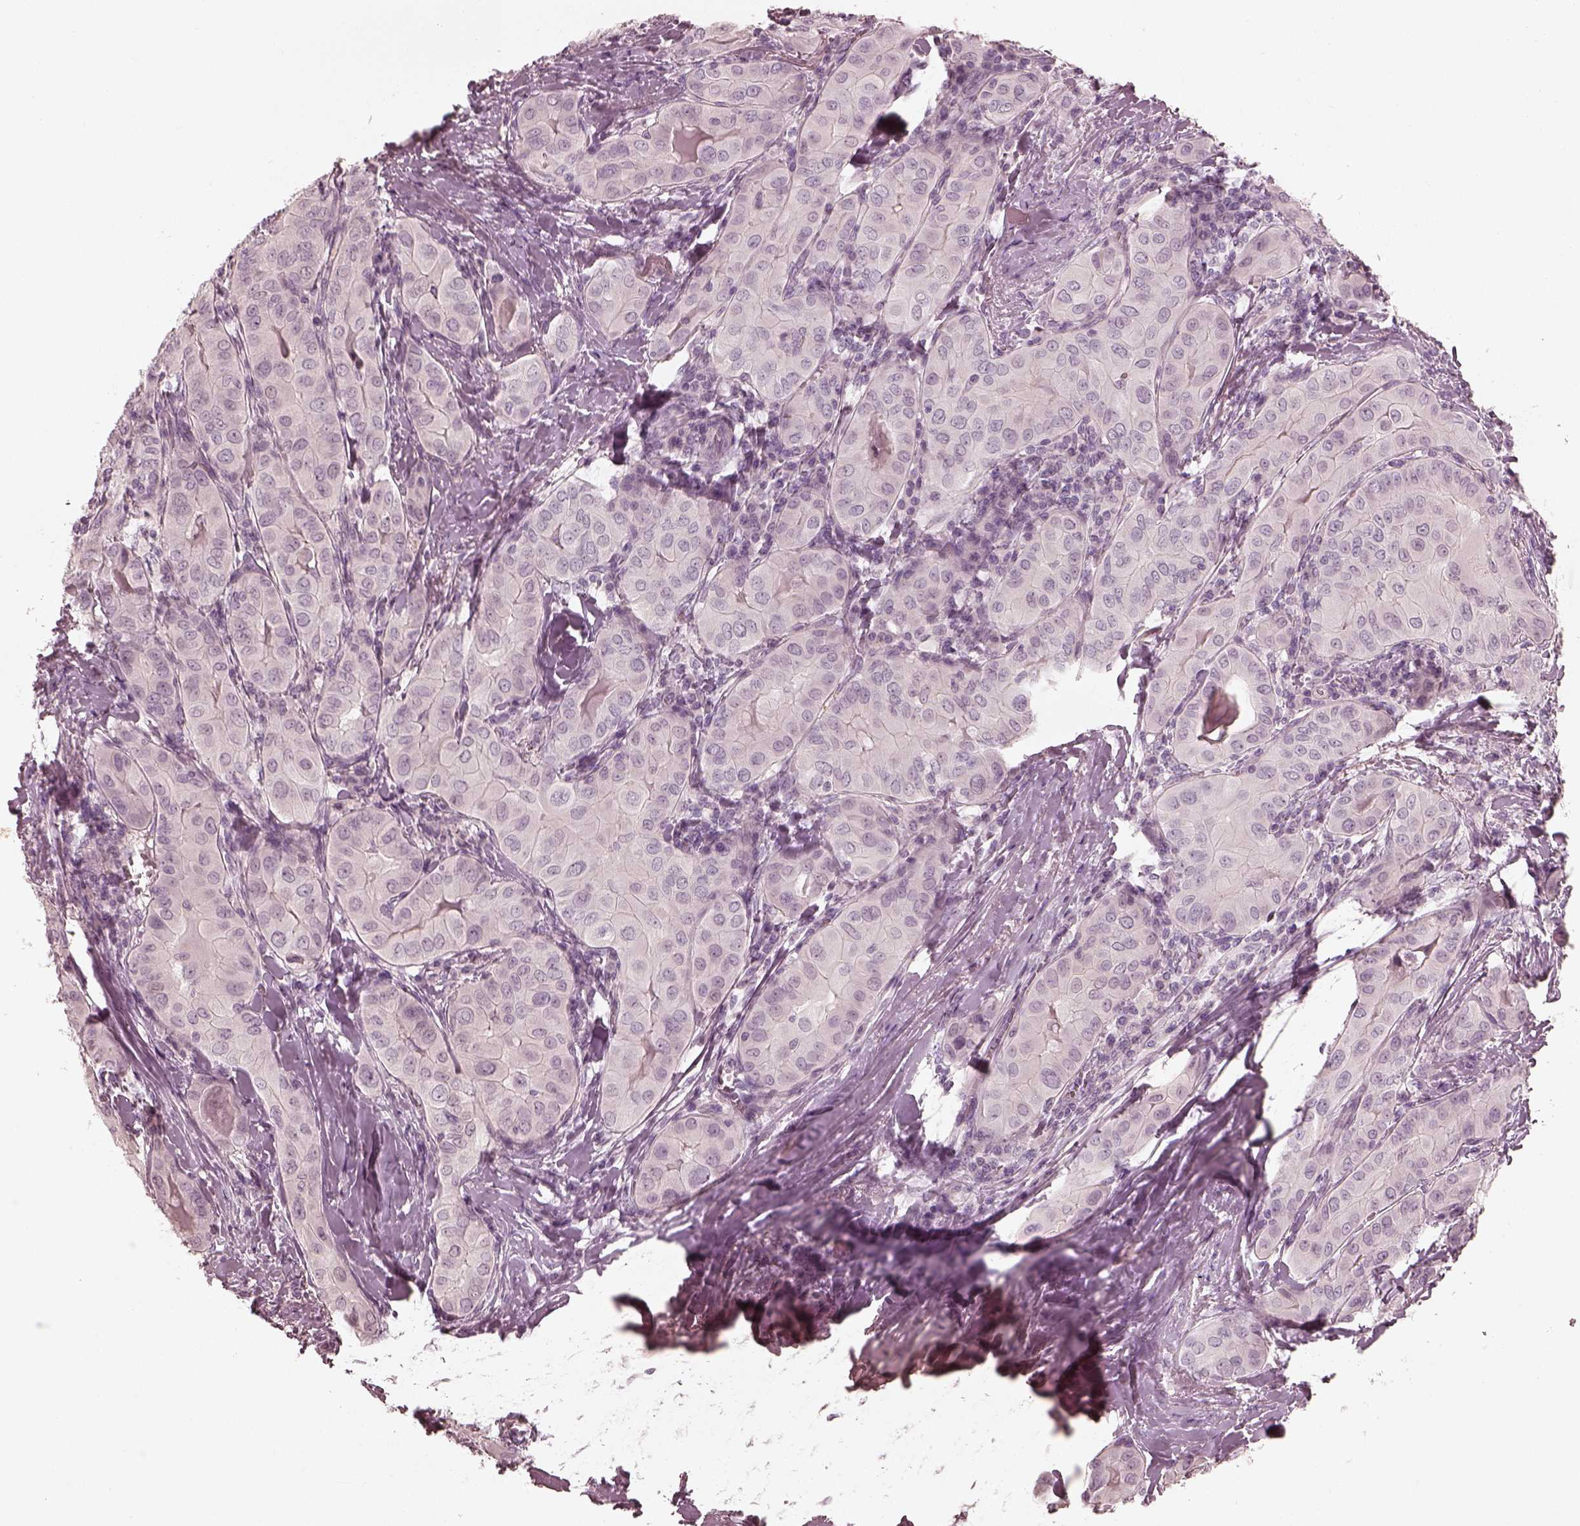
{"staining": {"intensity": "negative", "quantity": "none", "location": "none"}, "tissue": "thyroid cancer", "cell_type": "Tumor cells", "image_type": "cancer", "snomed": [{"axis": "morphology", "description": "Papillary adenocarcinoma, NOS"}, {"axis": "topography", "description": "Thyroid gland"}], "caption": "Immunohistochemical staining of thyroid cancer (papillary adenocarcinoma) displays no significant staining in tumor cells.", "gene": "ADRB3", "patient": {"sex": "female", "age": 37}}